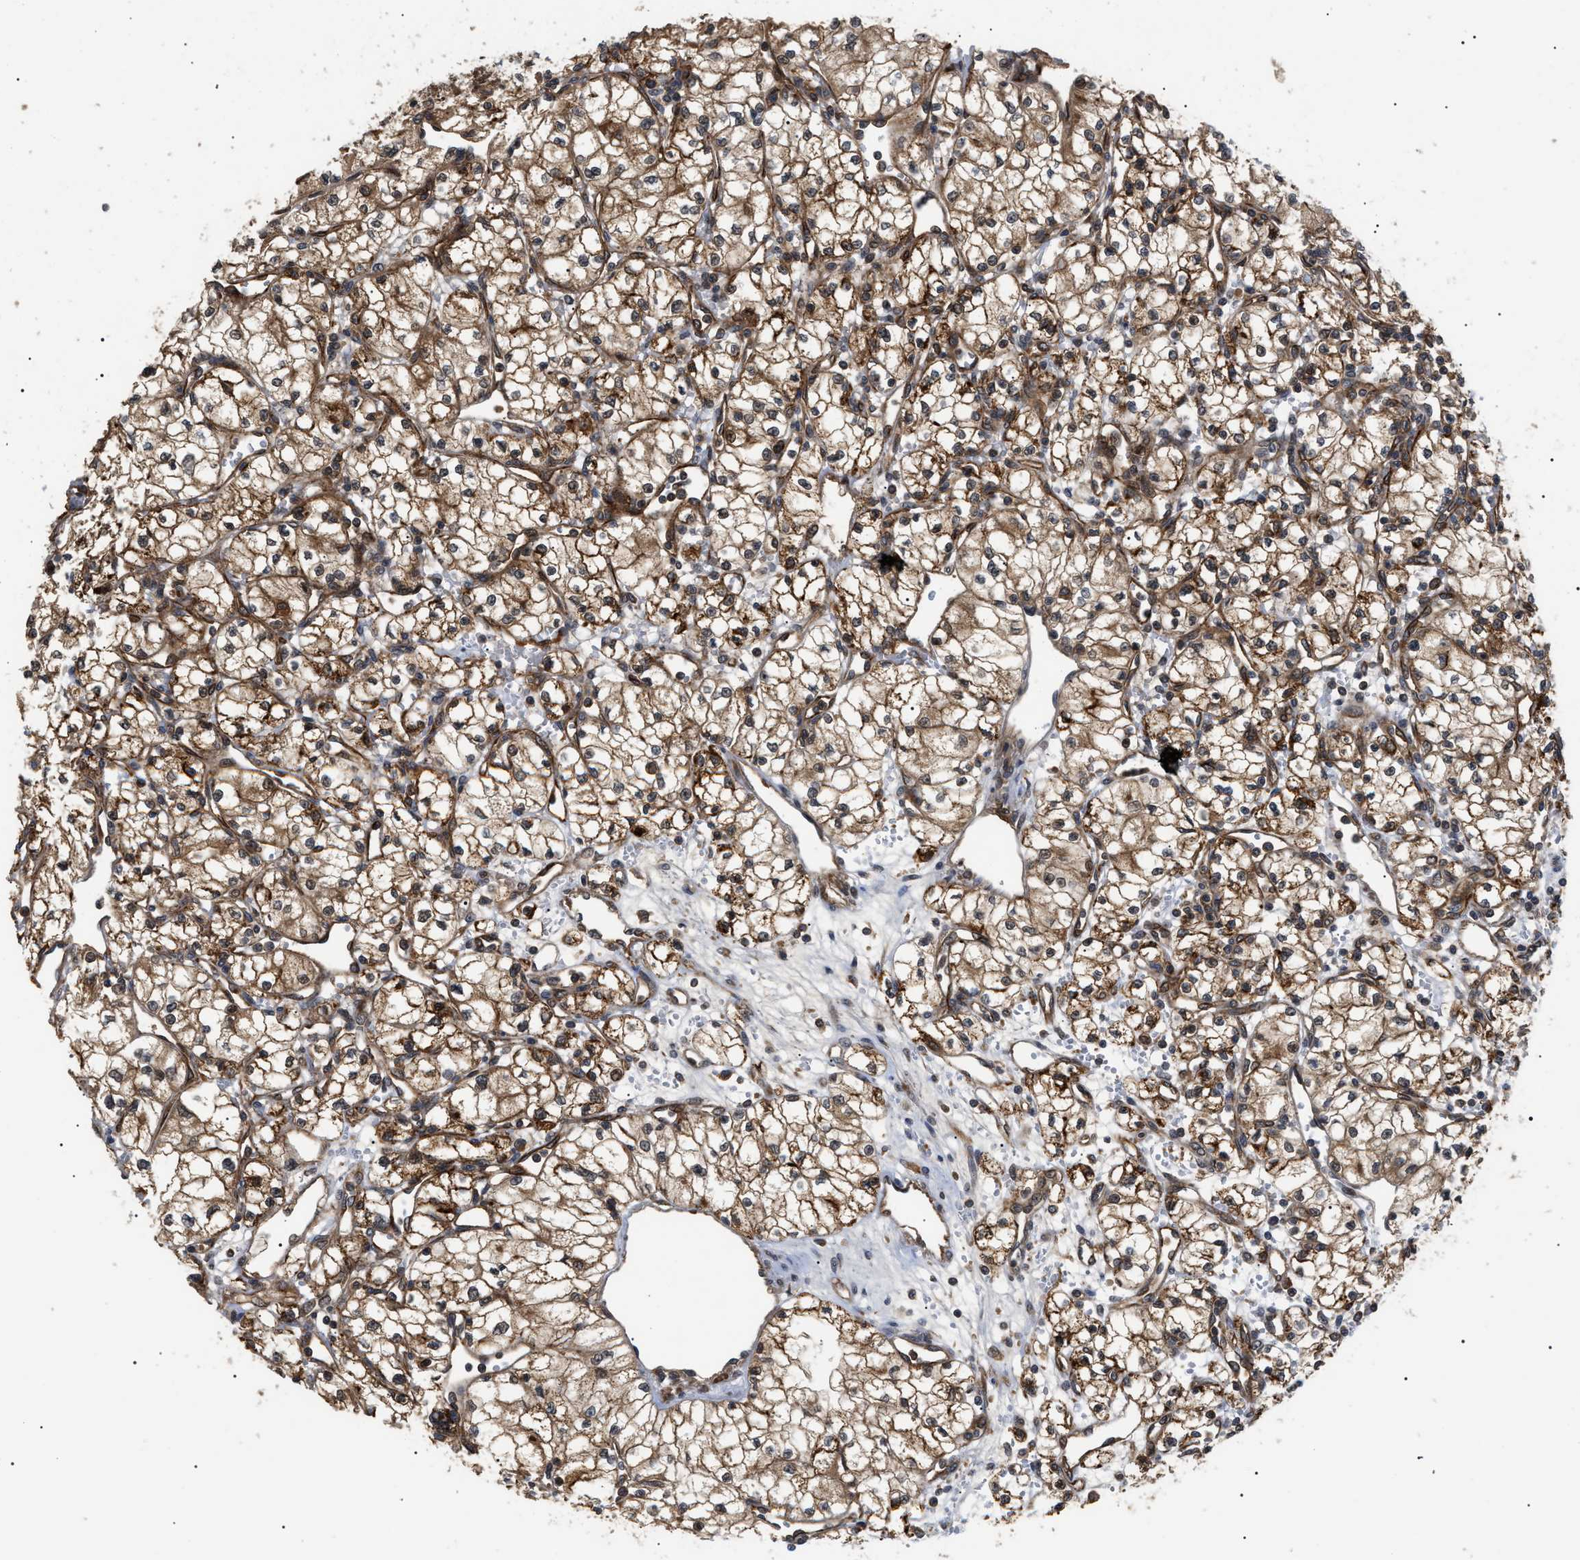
{"staining": {"intensity": "moderate", "quantity": ">75%", "location": "cytoplasmic/membranous,nuclear"}, "tissue": "renal cancer", "cell_type": "Tumor cells", "image_type": "cancer", "snomed": [{"axis": "morphology", "description": "Normal tissue, NOS"}, {"axis": "morphology", "description": "Adenocarcinoma, NOS"}, {"axis": "topography", "description": "Kidney"}], "caption": "Protein staining by IHC exhibits moderate cytoplasmic/membranous and nuclear positivity in about >75% of tumor cells in renal cancer (adenocarcinoma).", "gene": "ASTL", "patient": {"sex": "male", "age": 59}}